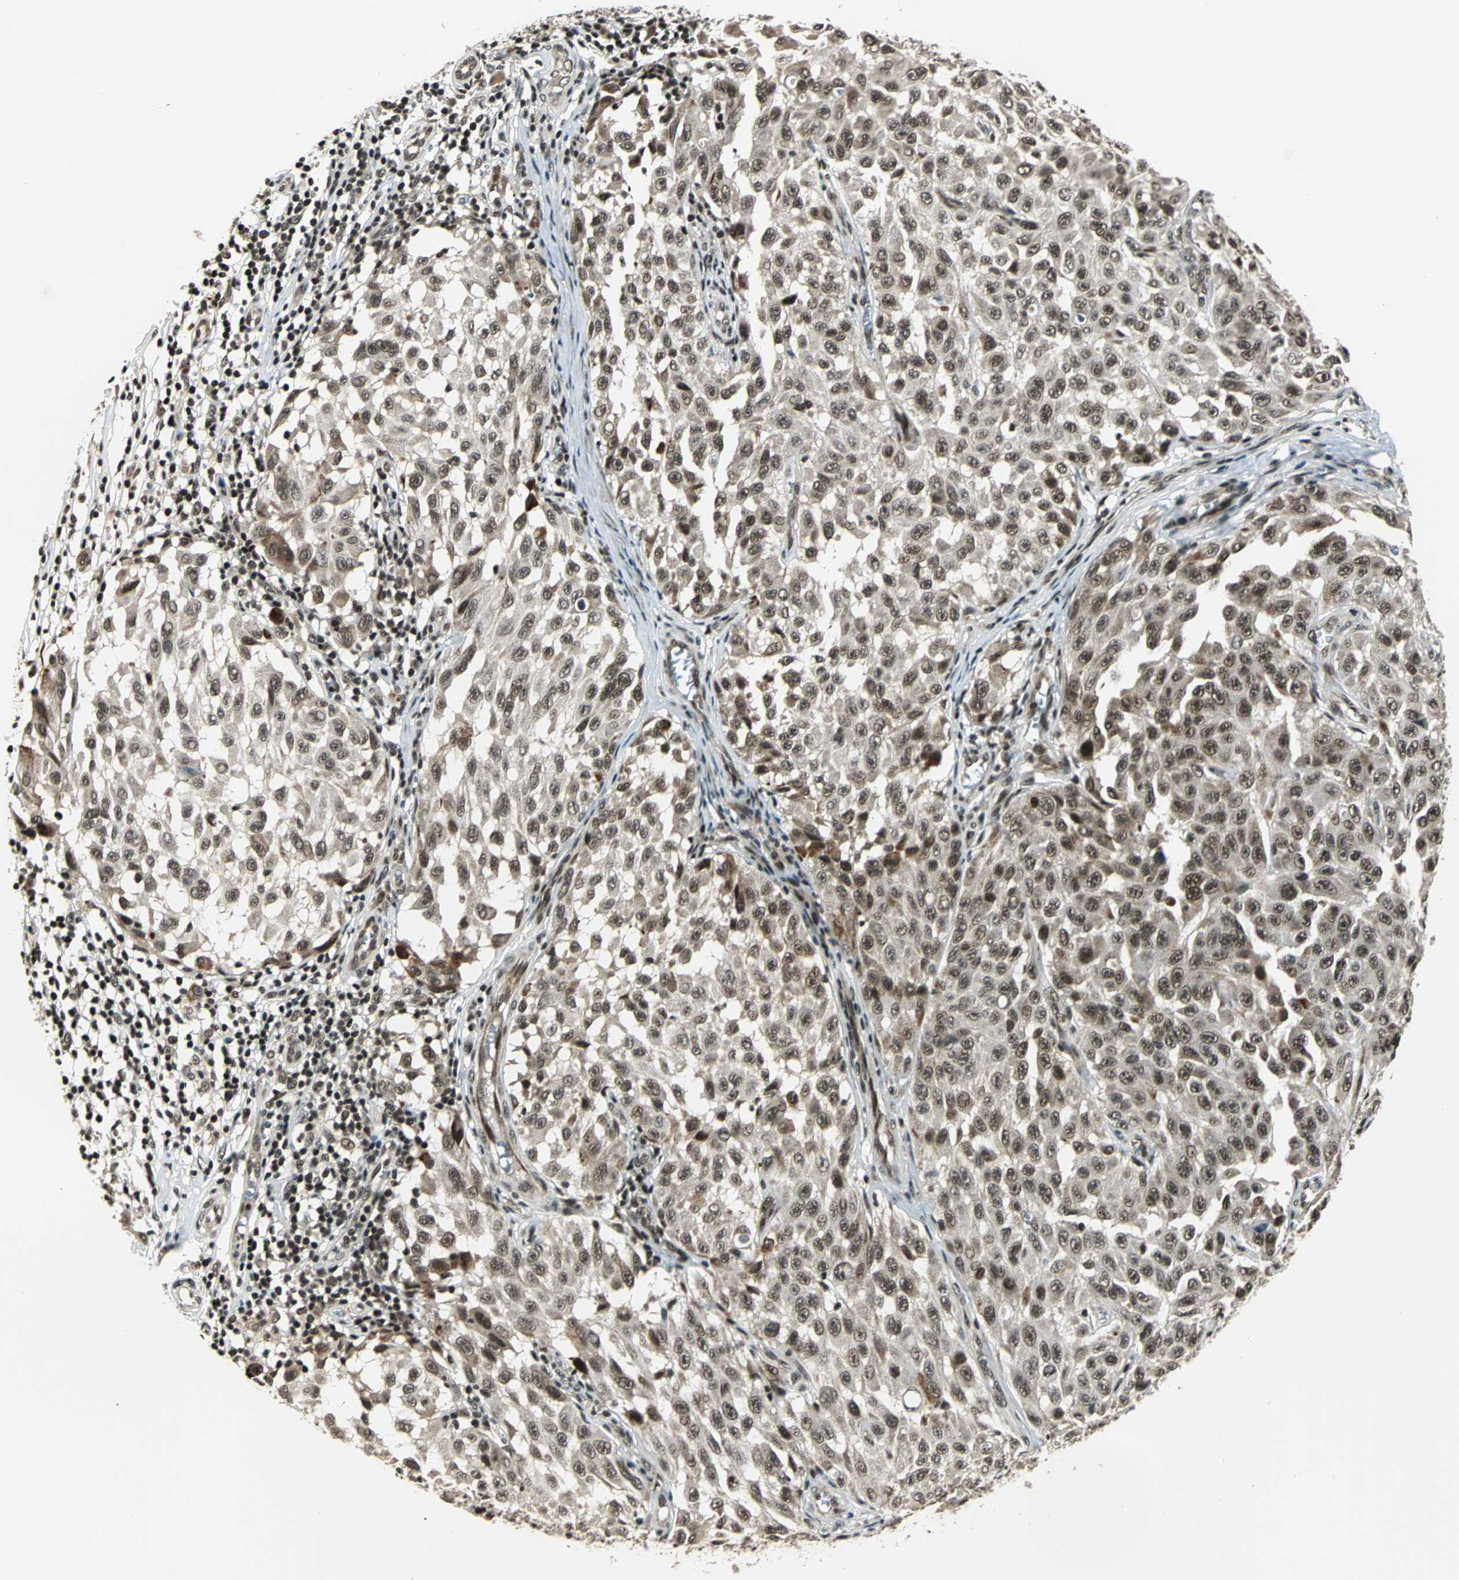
{"staining": {"intensity": "strong", "quantity": ">75%", "location": "nuclear"}, "tissue": "melanoma", "cell_type": "Tumor cells", "image_type": "cancer", "snomed": [{"axis": "morphology", "description": "Malignant melanoma, NOS"}, {"axis": "topography", "description": "Skin"}], "caption": "Malignant melanoma tissue exhibits strong nuclear positivity in about >75% of tumor cells", "gene": "TAF5", "patient": {"sex": "male", "age": 30}}